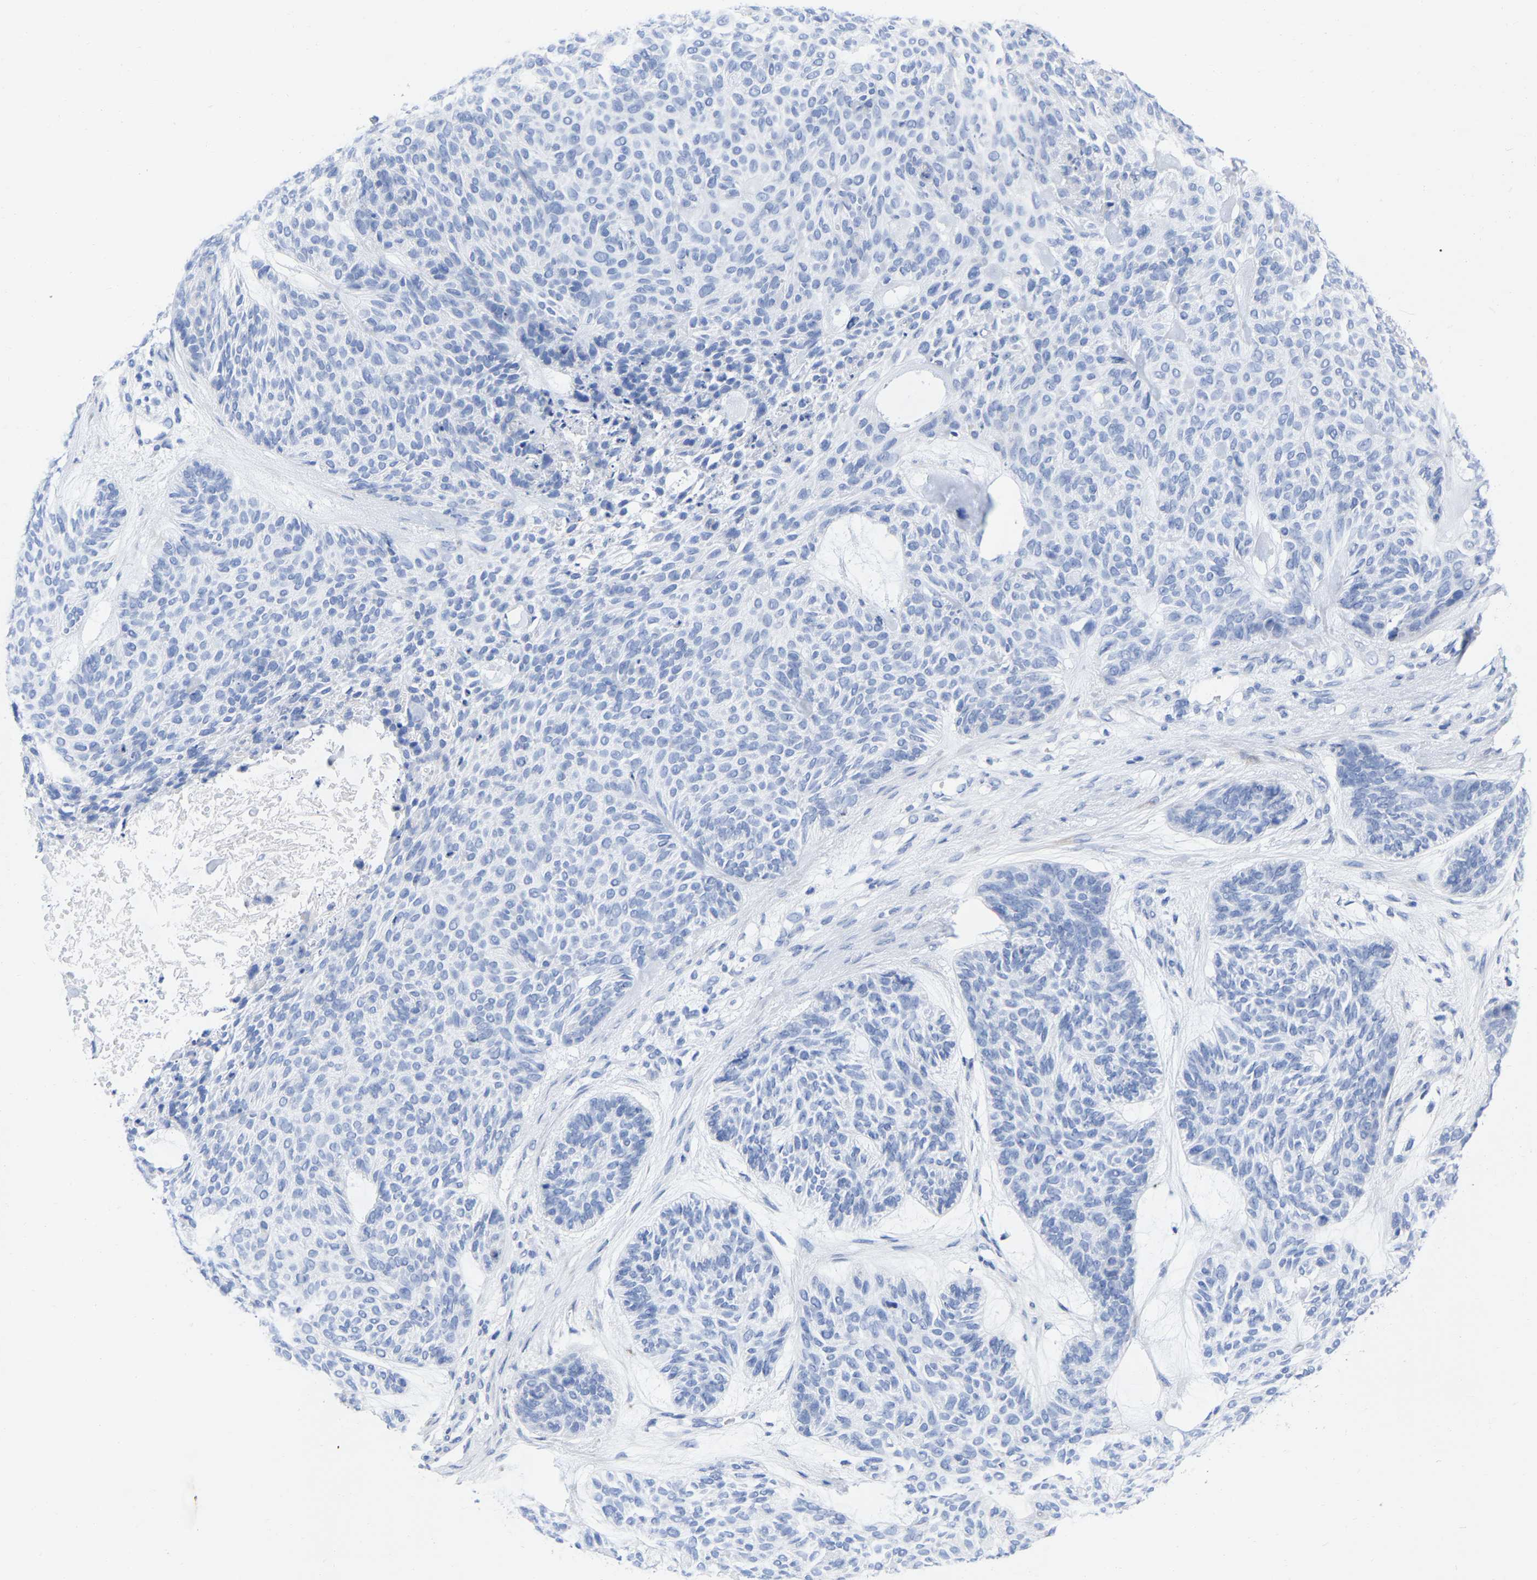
{"staining": {"intensity": "negative", "quantity": "none", "location": "none"}, "tissue": "skin cancer", "cell_type": "Tumor cells", "image_type": "cancer", "snomed": [{"axis": "morphology", "description": "Basal cell carcinoma"}, {"axis": "topography", "description": "Skin"}], "caption": "High magnification brightfield microscopy of basal cell carcinoma (skin) stained with DAB (brown) and counterstained with hematoxylin (blue): tumor cells show no significant expression.", "gene": "HAPLN1", "patient": {"sex": "male", "age": 55}}